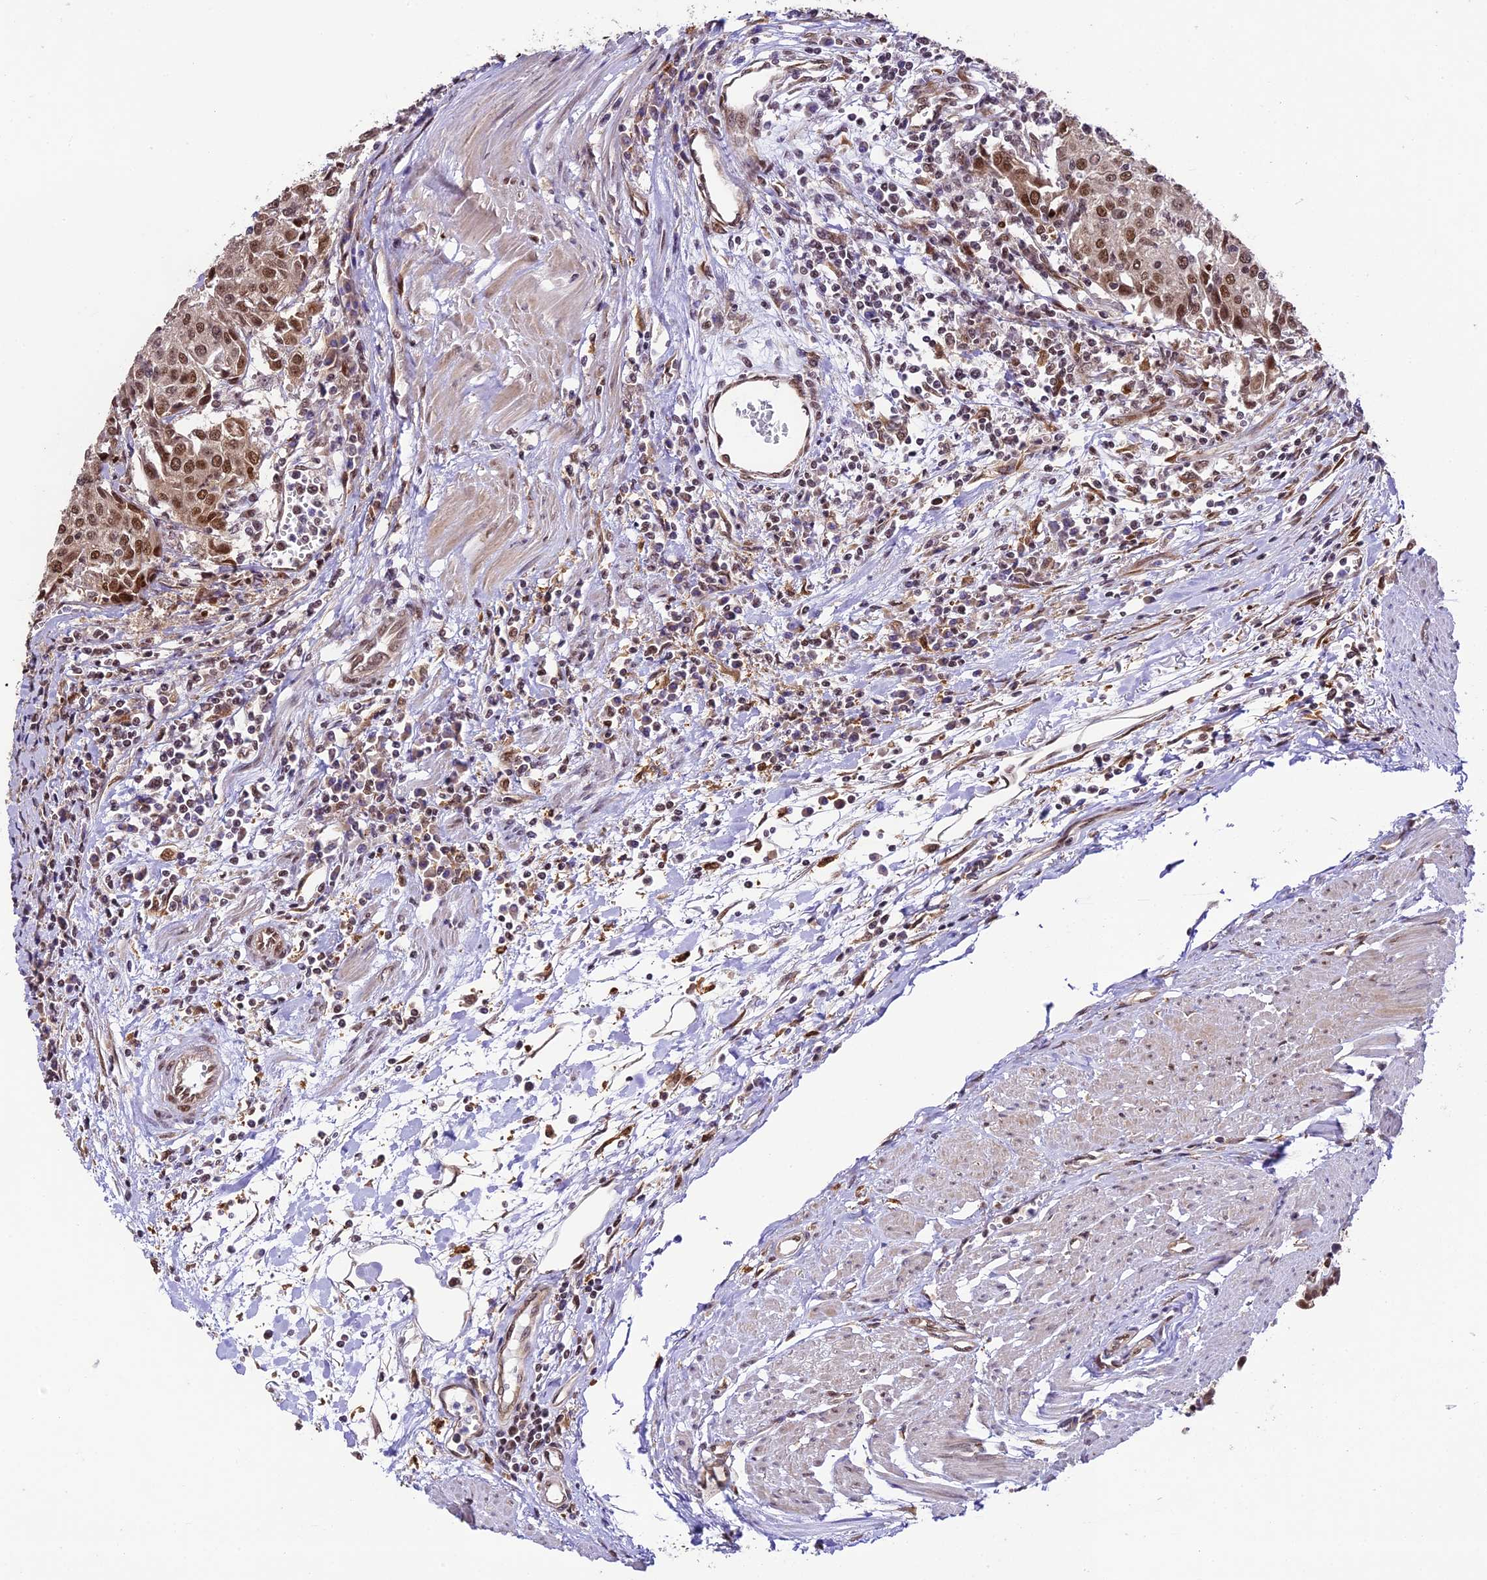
{"staining": {"intensity": "moderate", "quantity": ">75%", "location": "nuclear"}, "tissue": "urothelial cancer", "cell_type": "Tumor cells", "image_type": "cancer", "snomed": [{"axis": "morphology", "description": "Urothelial carcinoma, High grade"}, {"axis": "topography", "description": "Urinary bladder"}], "caption": "Moderate nuclear positivity is present in approximately >75% of tumor cells in high-grade urothelial carcinoma. The staining was performed using DAB, with brown indicating positive protein expression. Nuclei are stained blue with hematoxylin.", "gene": "TRIM22", "patient": {"sex": "female", "age": 85}}